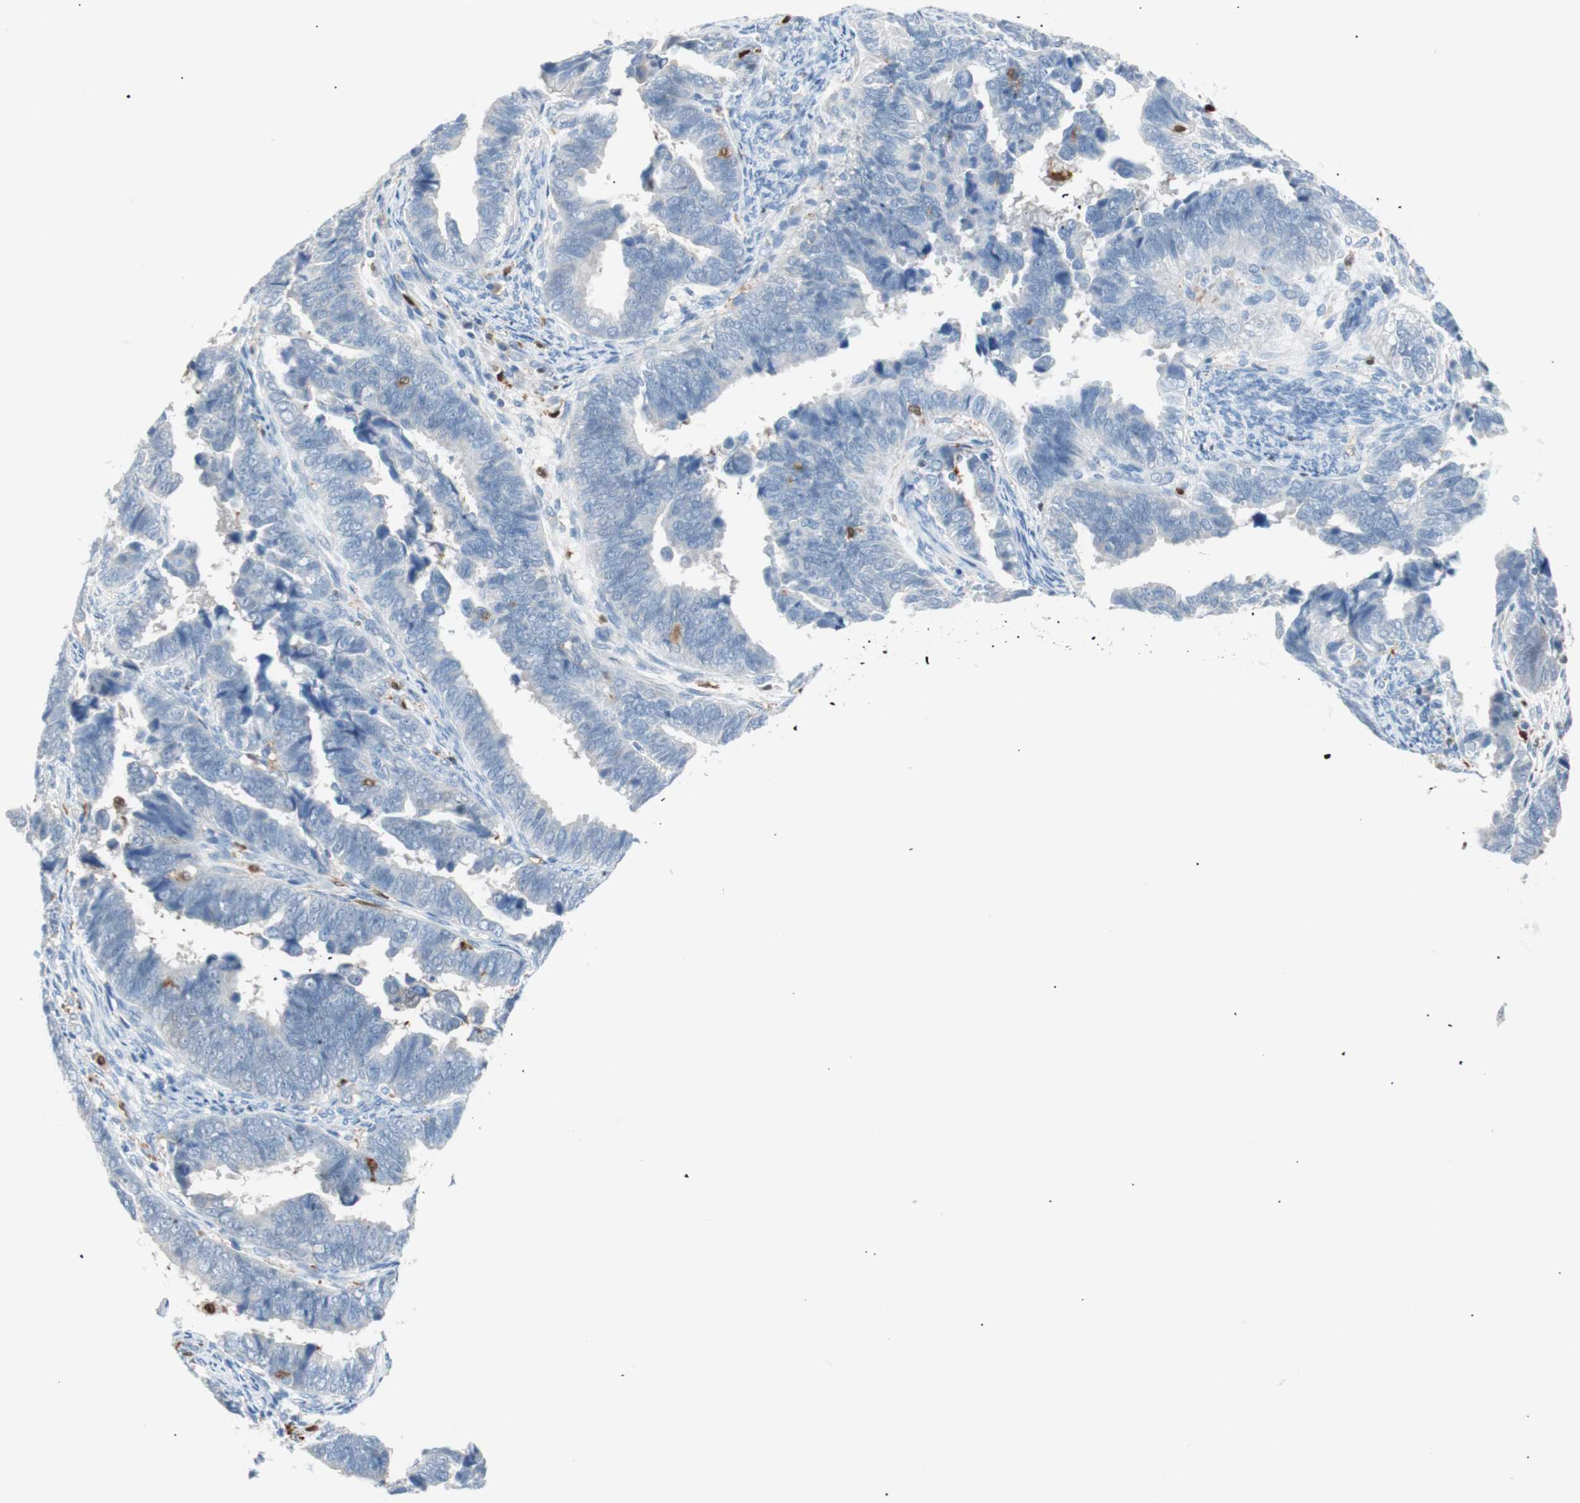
{"staining": {"intensity": "negative", "quantity": "none", "location": "none"}, "tissue": "endometrial cancer", "cell_type": "Tumor cells", "image_type": "cancer", "snomed": [{"axis": "morphology", "description": "Adenocarcinoma, NOS"}, {"axis": "topography", "description": "Endometrium"}], "caption": "This photomicrograph is of endometrial cancer (adenocarcinoma) stained with IHC to label a protein in brown with the nuclei are counter-stained blue. There is no expression in tumor cells.", "gene": "IL18", "patient": {"sex": "female", "age": 75}}